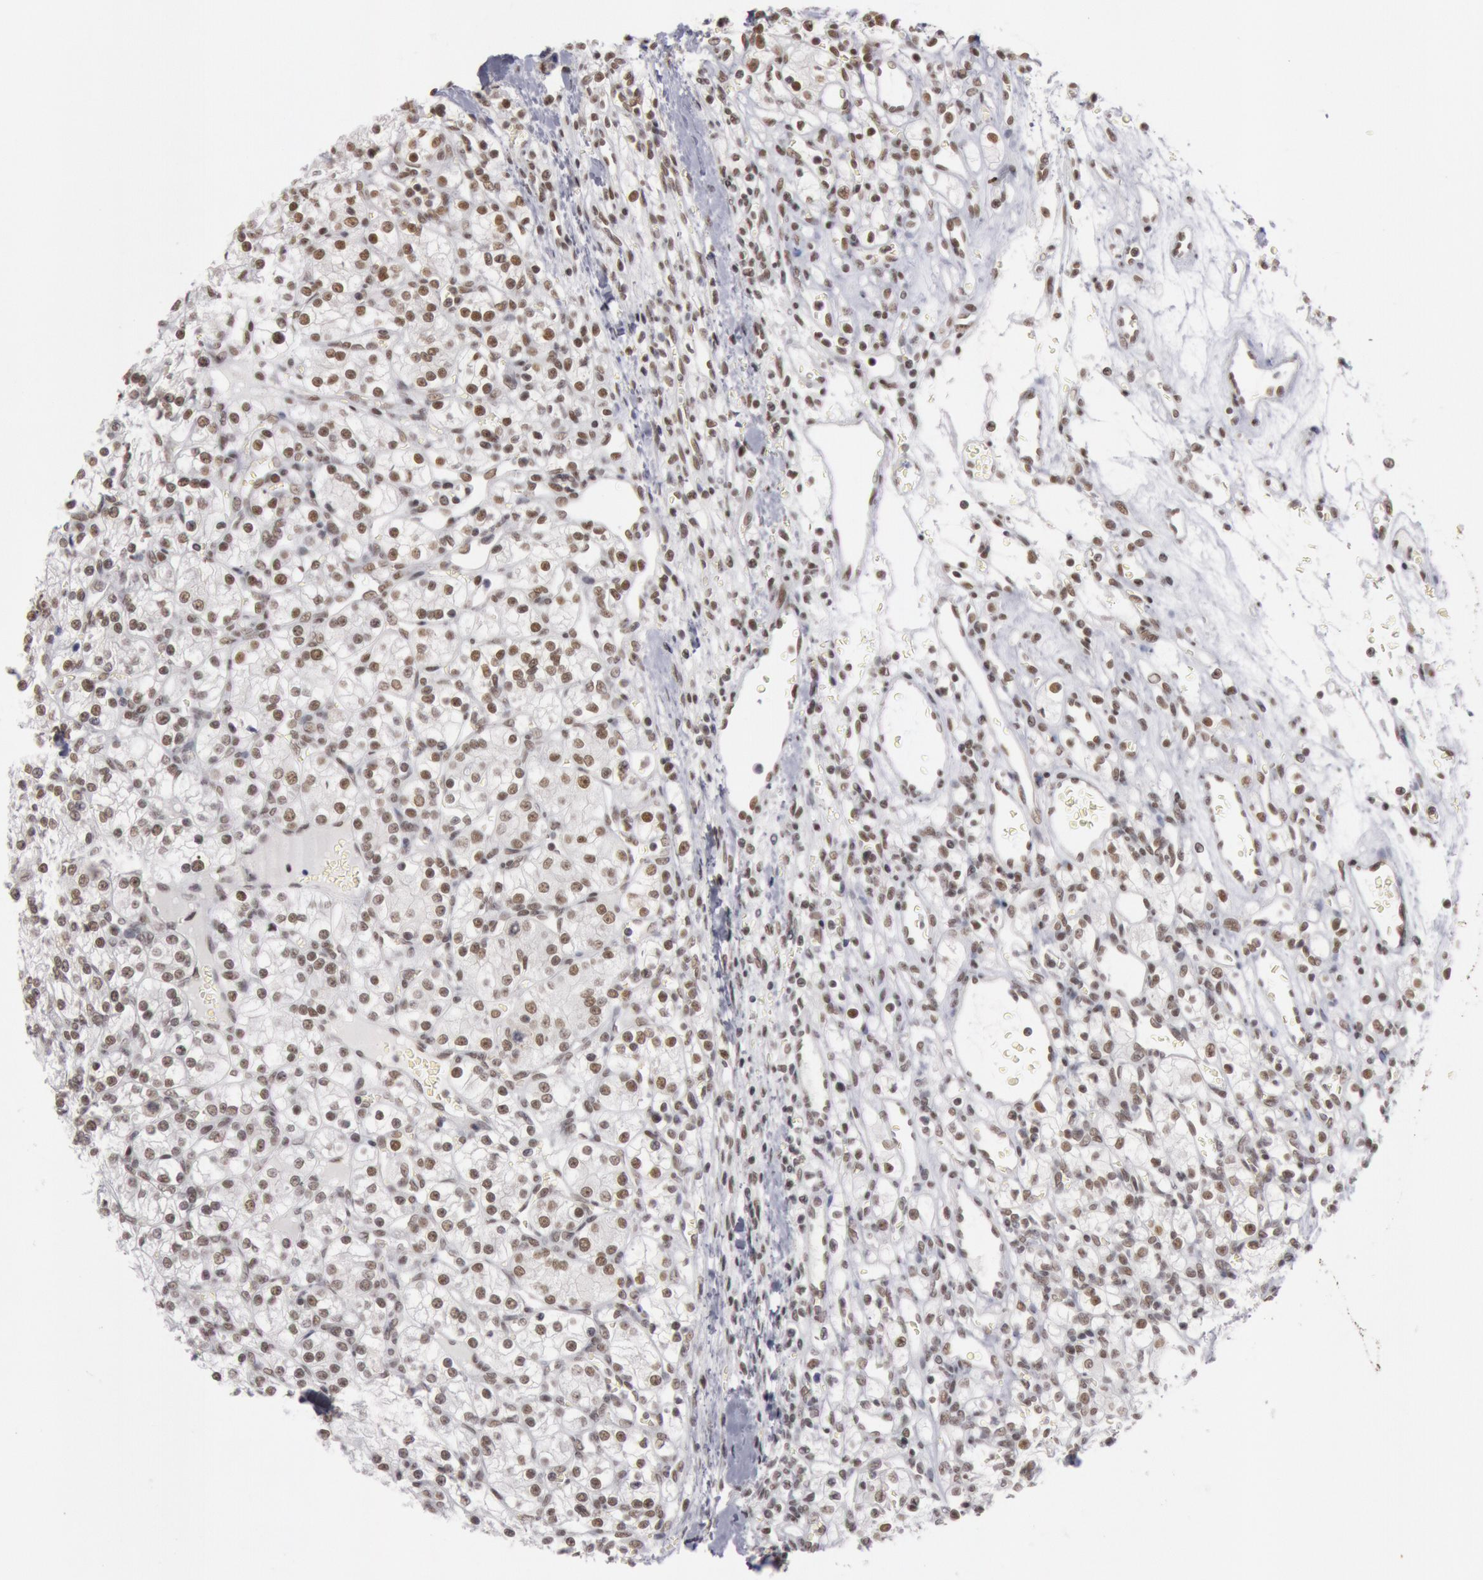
{"staining": {"intensity": "moderate", "quantity": "25%-75%", "location": "nuclear"}, "tissue": "renal cancer", "cell_type": "Tumor cells", "image_type": "cancer", "snomed": [{"axis": "morphology", "description": "Adenocarcinoma, NOS"}, {"axis": "topography", "description": "Kidney"}], "caption": "Protein staining displays moderate nuclear positivity in approximately 25%-75% of tumor cells in renal cancer (adenocarcinoma). (Stains: DAB in brown, nuclei in blue, Microscopy: brightfield microscopy at high magnification).", "gene": "ESS2", "patient": {"sex": "female", "age": 62}}